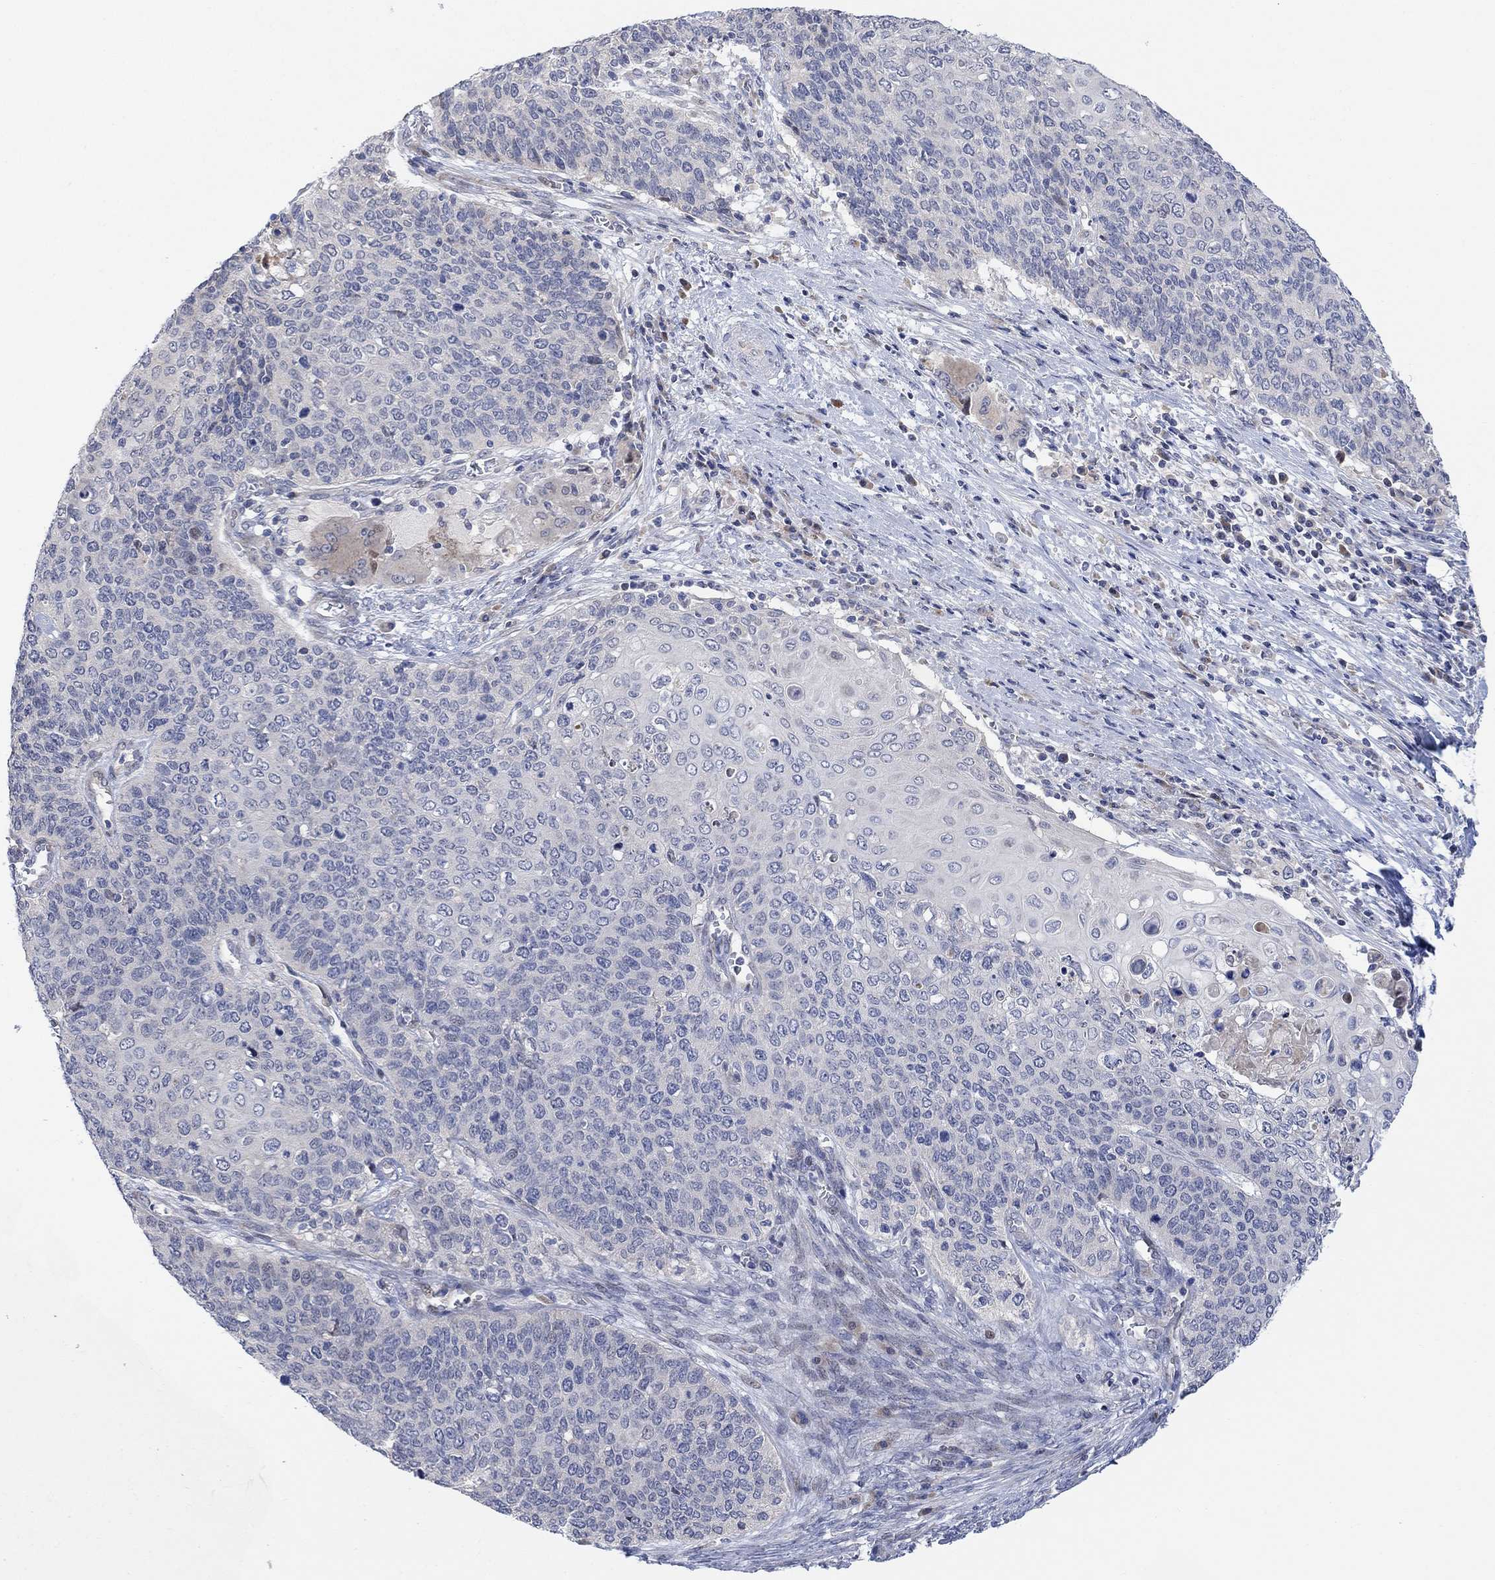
{"staining": {"intensity": "negative", "quantity": "none", "location": "none"}, "tissue": "cervical cancer", "cell_type": "Tumor cells", "image_type": "cancer", "snomed": [{"axis": "morphology", "description": "Squamous cell carcinoma, NOS"}, {"axis": "topography", "description": "Cervix"}], "caption": "Immunohistochemistry (IHC) image of neoplastic tissue: cervical cancer stained with DAB shows no significant protein staining in tumor cells. (Brightfield microscopy of DAB IHC at high magnification).", "gene": "CNTF", "patient": {"sex": "female", "age": 39}}